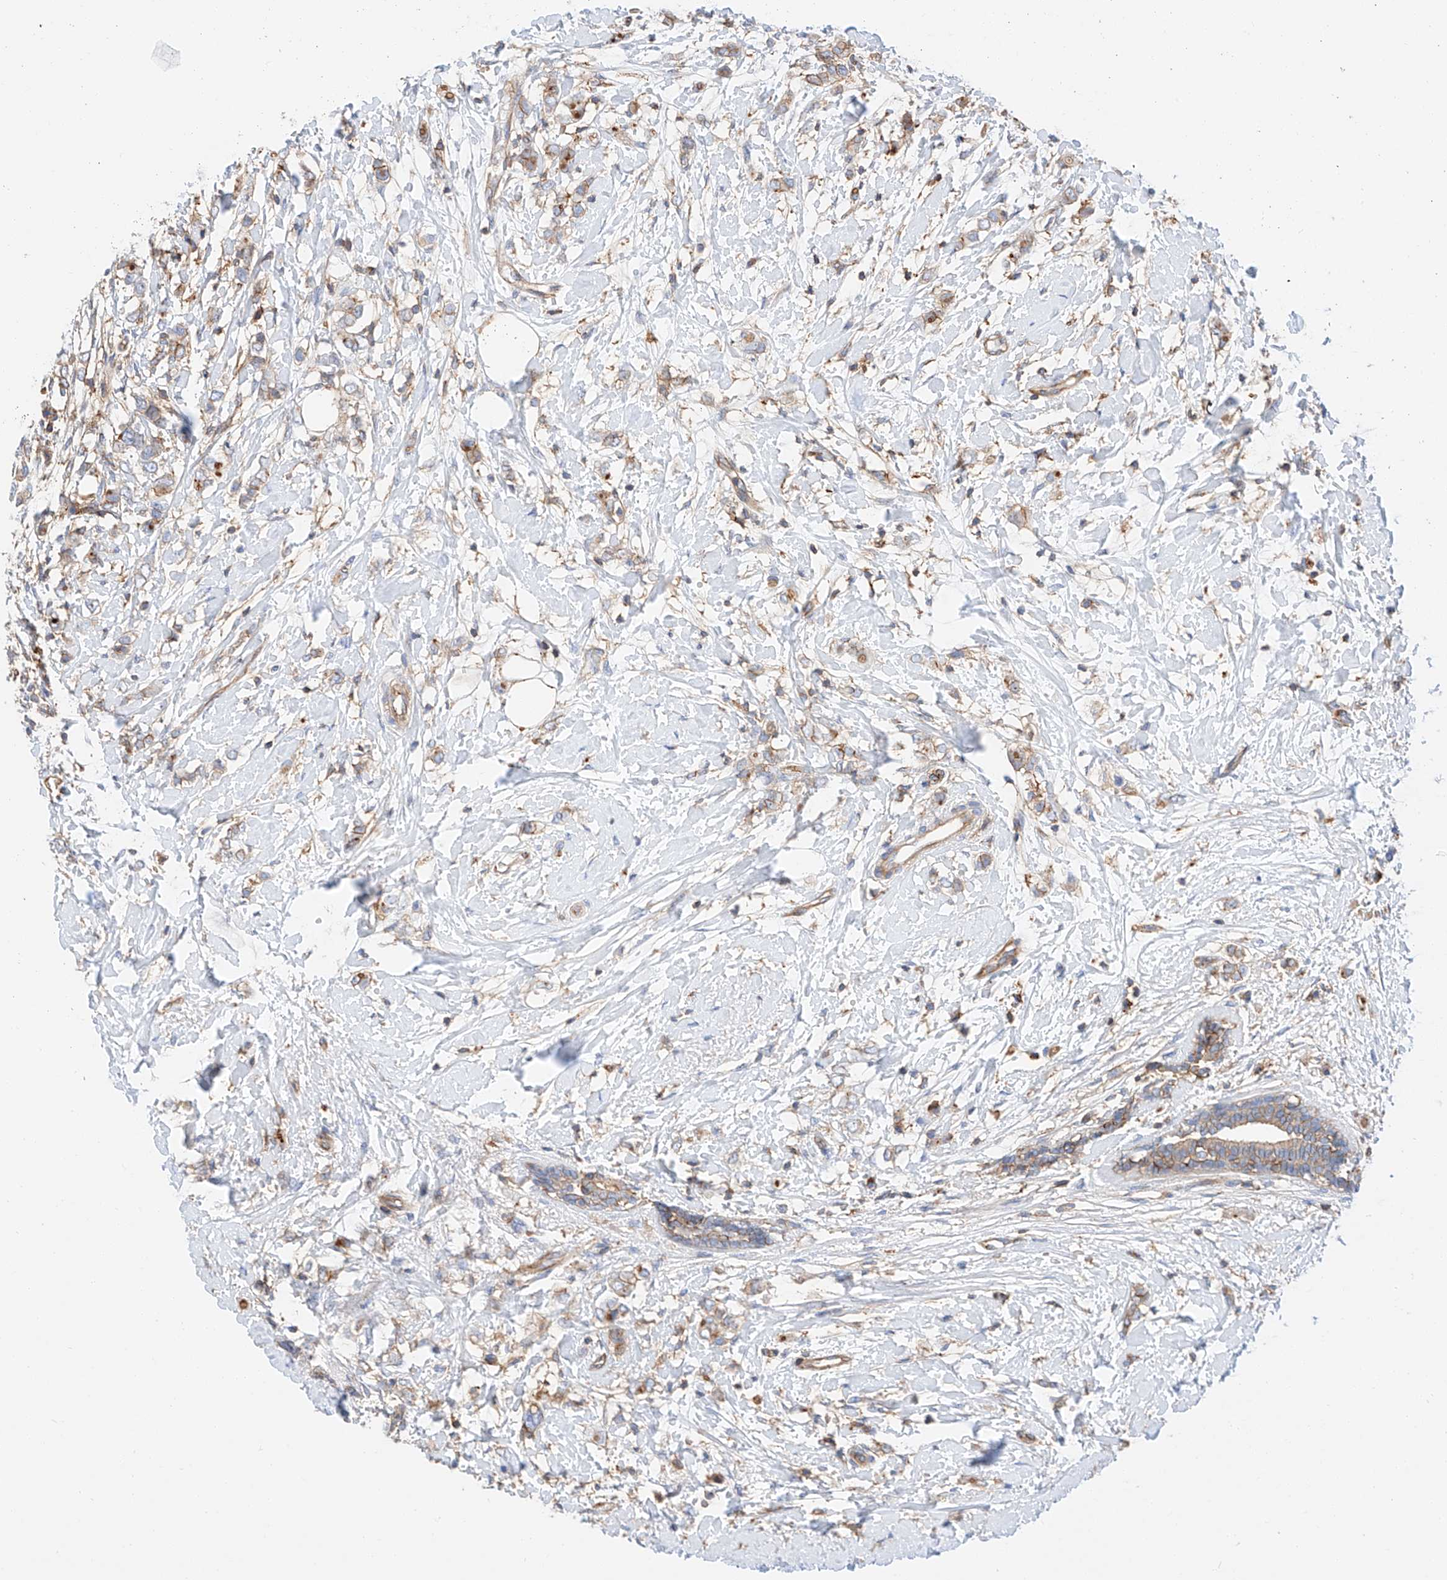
{"staining": {"intensity": "moderate", "quantity": ">75%", "location": "cytoplasmic/membranous"}, "tissue": "breast cancer", "cell_type": "Tumor cells", "image_type": "cancer", "snomed": [{"axis": "morphology", "description": "Normal tissue, NOS"}, {"axis": "morphology", "description": "Lobular carcinoma"}, {"axis": "topography", "description": "Breast"}], "caption": "Immunohistochemical staining of human lobular carcinoma (breast) exhibits medium levels of moderate cytoplasmic/membranous staining in about >75% of tumor cells. The staining is performed using DAB (3,3'-diaminobenzidine) brown chromogen to label protein expression. The nuclei are counter-stained blue using hematoxylin.", "gene": "HAUS4", "patient": {"sex": "female", "age": 47}}